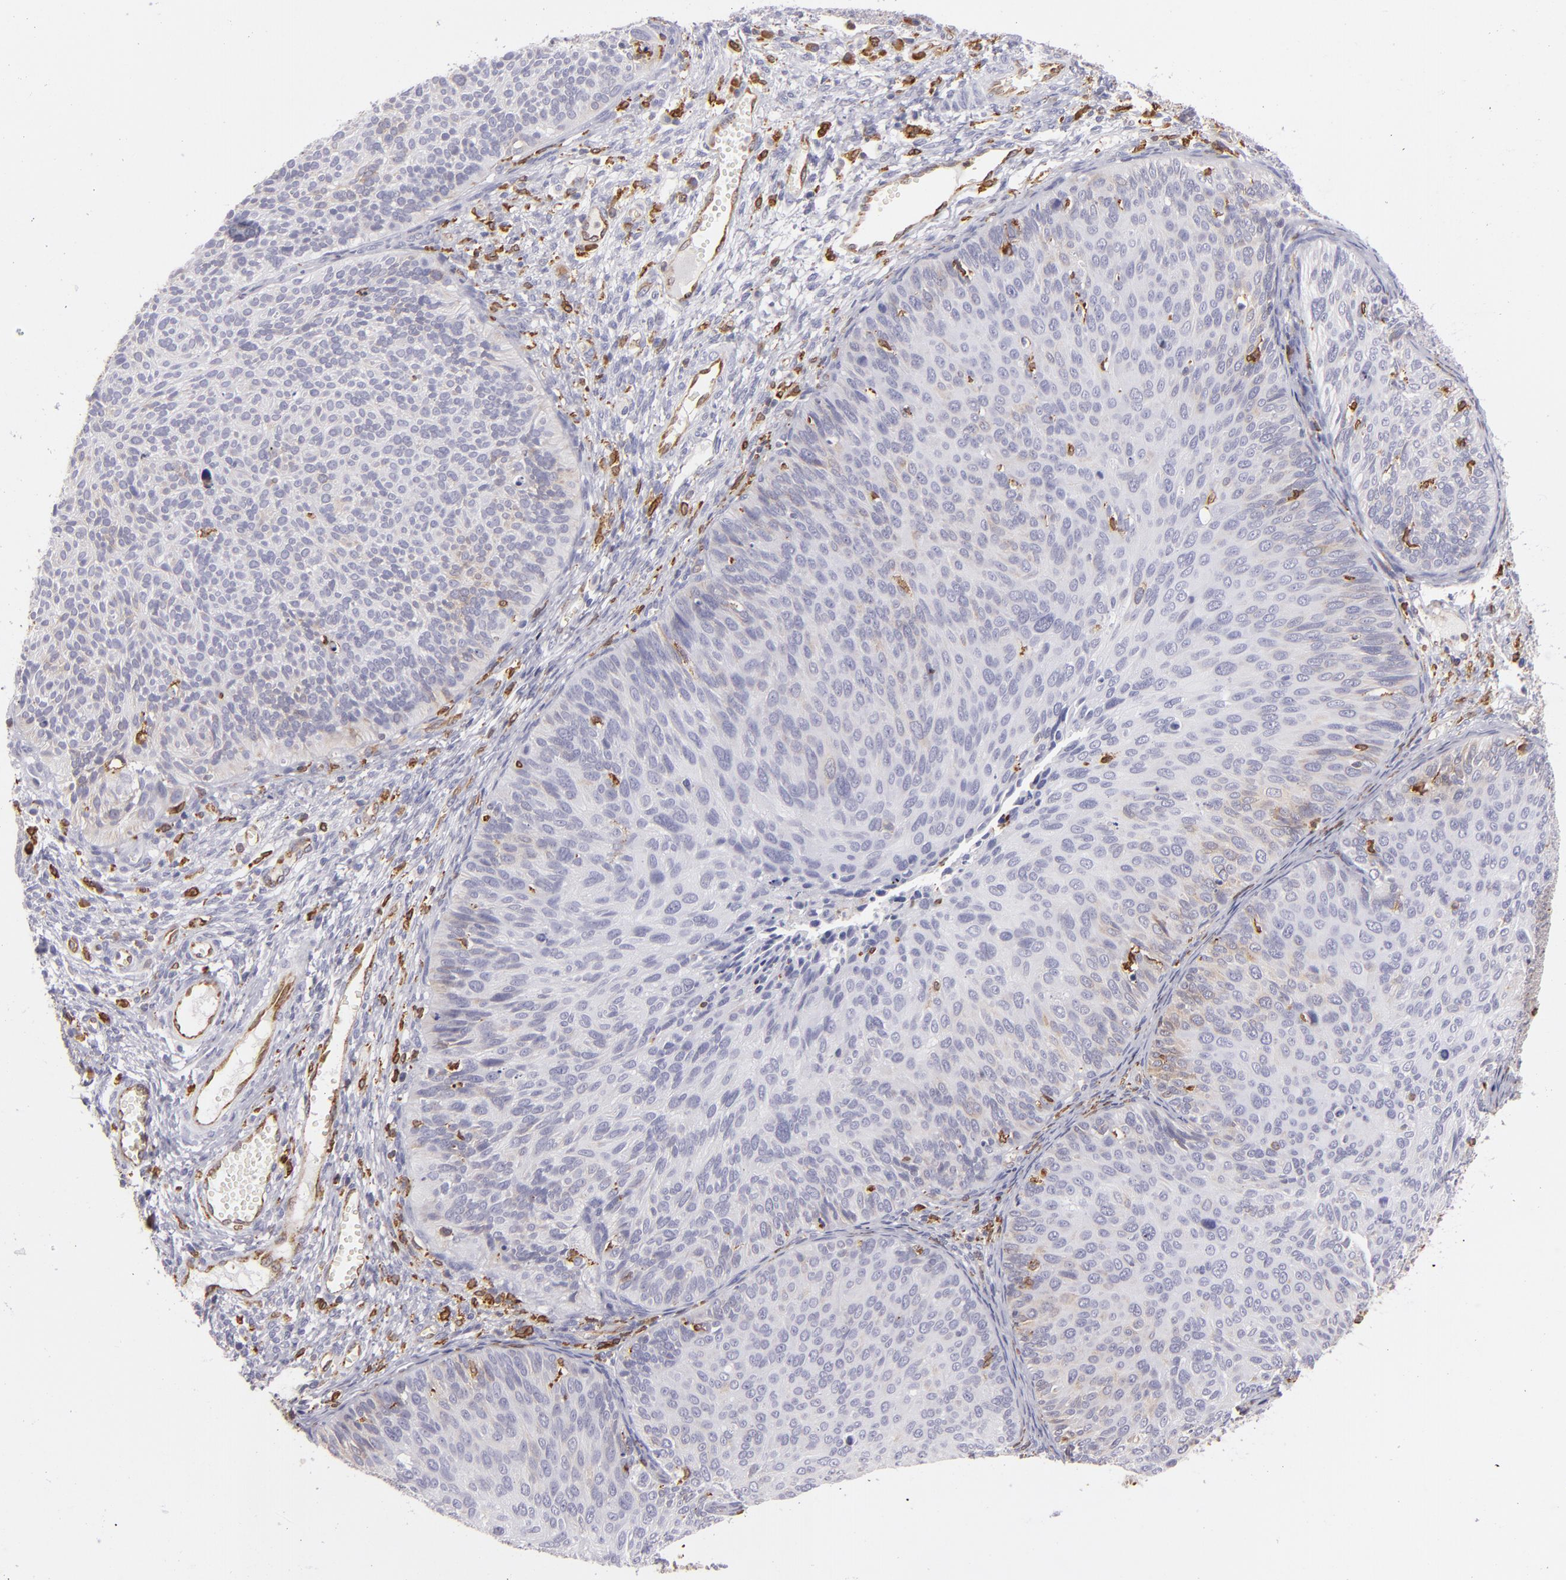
{"staining": {"intensity": "weak", "quantity": "<25%", "location": "cytoplasmic/membranous"}, "tissue": "cervical cancer", "cell_type": "Tumor cells", "image_type": "cancer", "snomed": [{"axis": "morphology", "description": "Squamous cell carcinoma, NOS"}, {"axis": "topography", "description": "Cervix"}], "caption": "This is an IHC histopathology image of cervical cancer. There is no staining in tumor cells.", "gene": "CD74", "patient": {"sex": "female", "age": 36}}